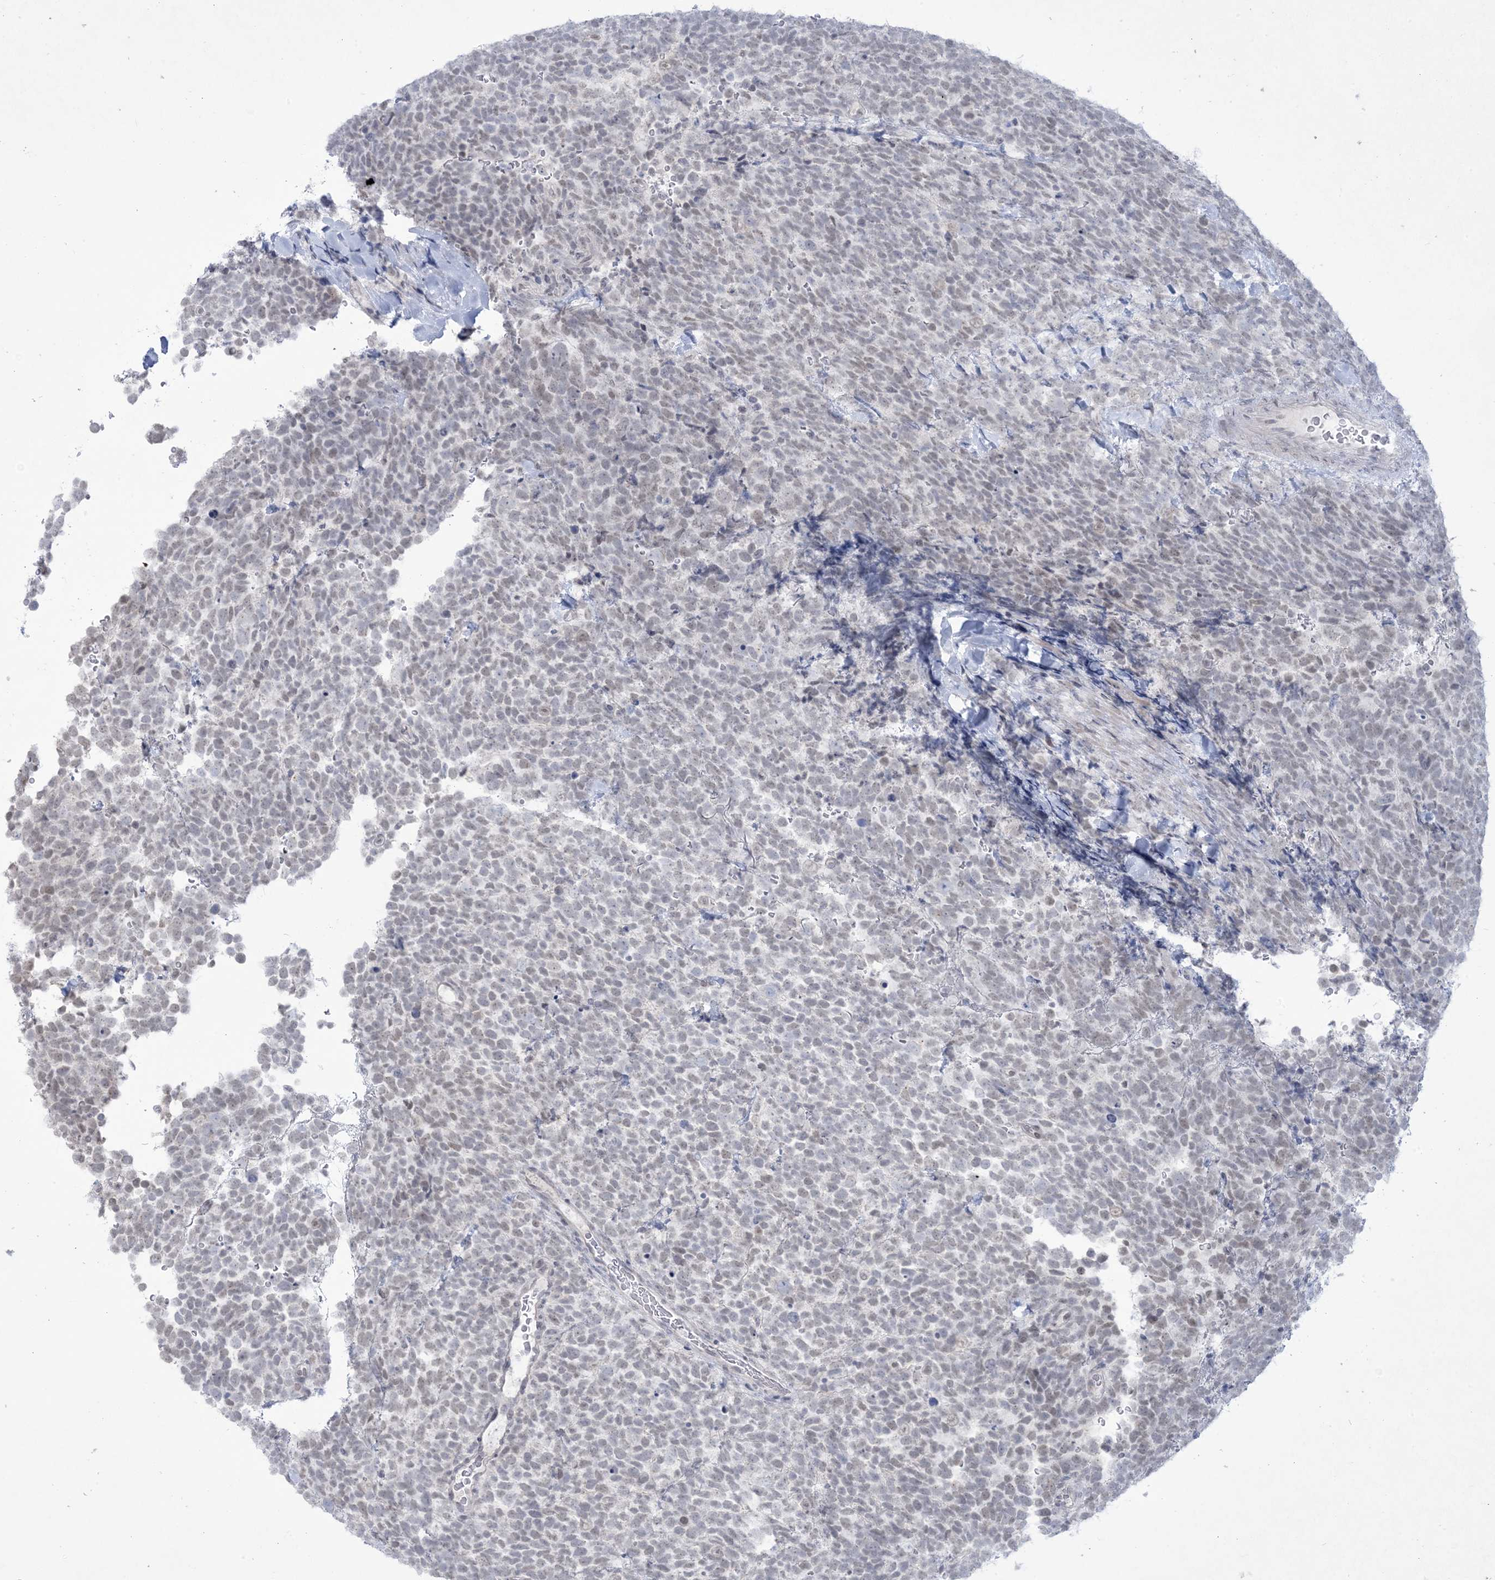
{"staining": {"intensity": "weak", "quantity": "25%-75%", "location": "nuclear"}, "tissue": "urothelial cancer", "cell_type": "Tumor cells", "image_type": "cancer", "snomed": [{"axis": "morphology", "description": "Urothelial carcinoma, High grade"}, {"axis": "topography", "description": "Urinary bladder"}], "caption": "A histopathology image of human urothelial cancer stained for a protein exhibits weak nuclear brown staining in tumor cells.", "gene": "HOMEZ", "patient": {"sex": "female", "age": 82}}